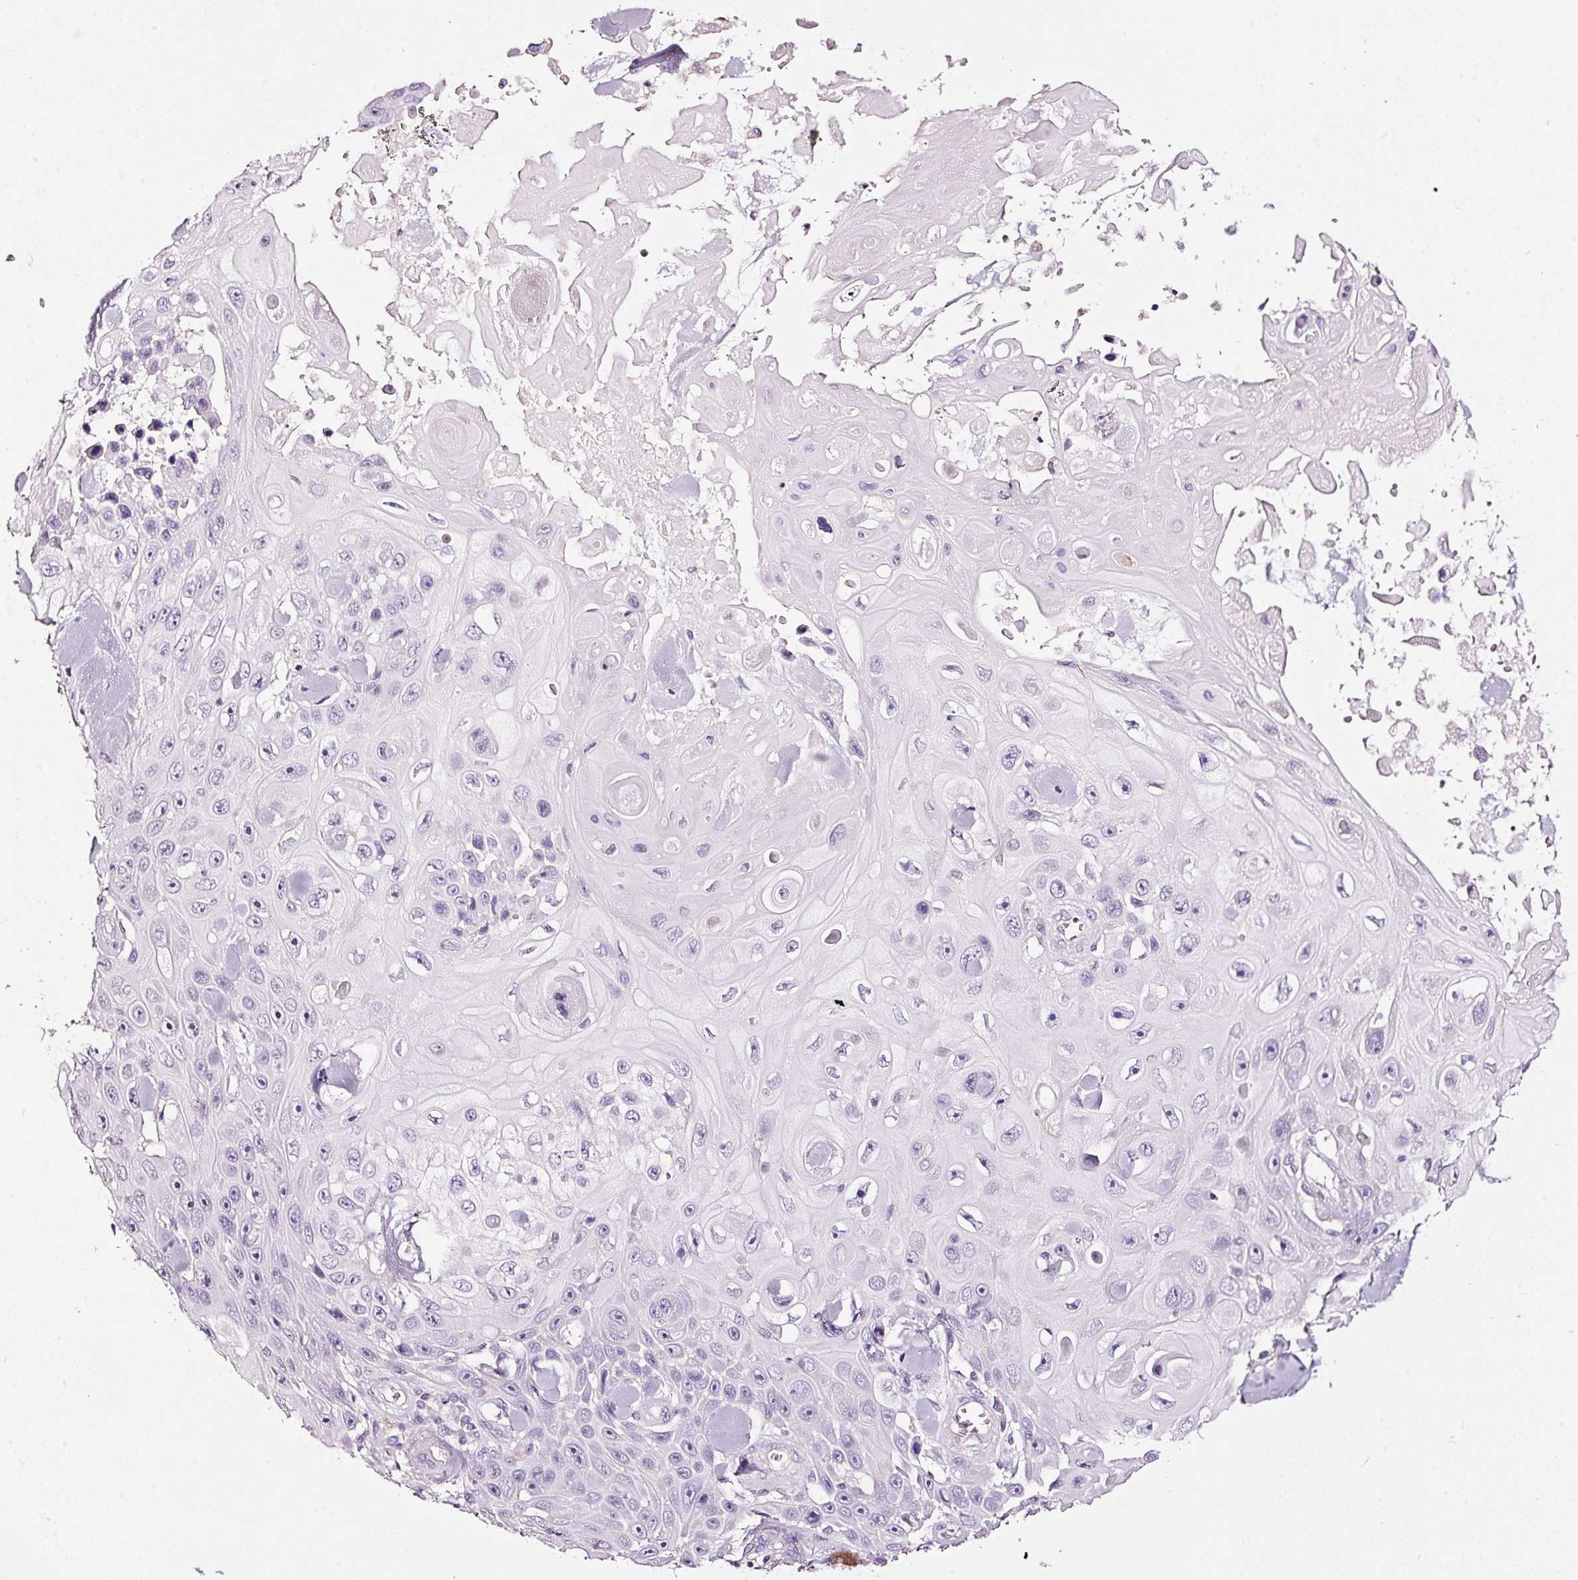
{"staining": {"intensity": "negative", "quantity": "none", "location": "none"}, "tissue": "skin cancer", "cell_type": "Tumor cells", "image_type": "cancer", "snomed": [{"axis": "morphology", "description": "Squamous cell carcinoma, NOS"}, {"axis": "topography", "description": "Skin"}], "caption": "Immunohistochemistry micrograph of skin squamous cell carcinoma stained for a protein (brown), which exhibits no positivity in tumor cells. Brightfield microscopy of immunohistochemistry stained with DAB (3,3'-diaminobenzidine) (brown) and hematoxylin (blue), captured at high magnification.", "gene": "CYB561A3", "patient": {"sex": "male", "age": 82}}